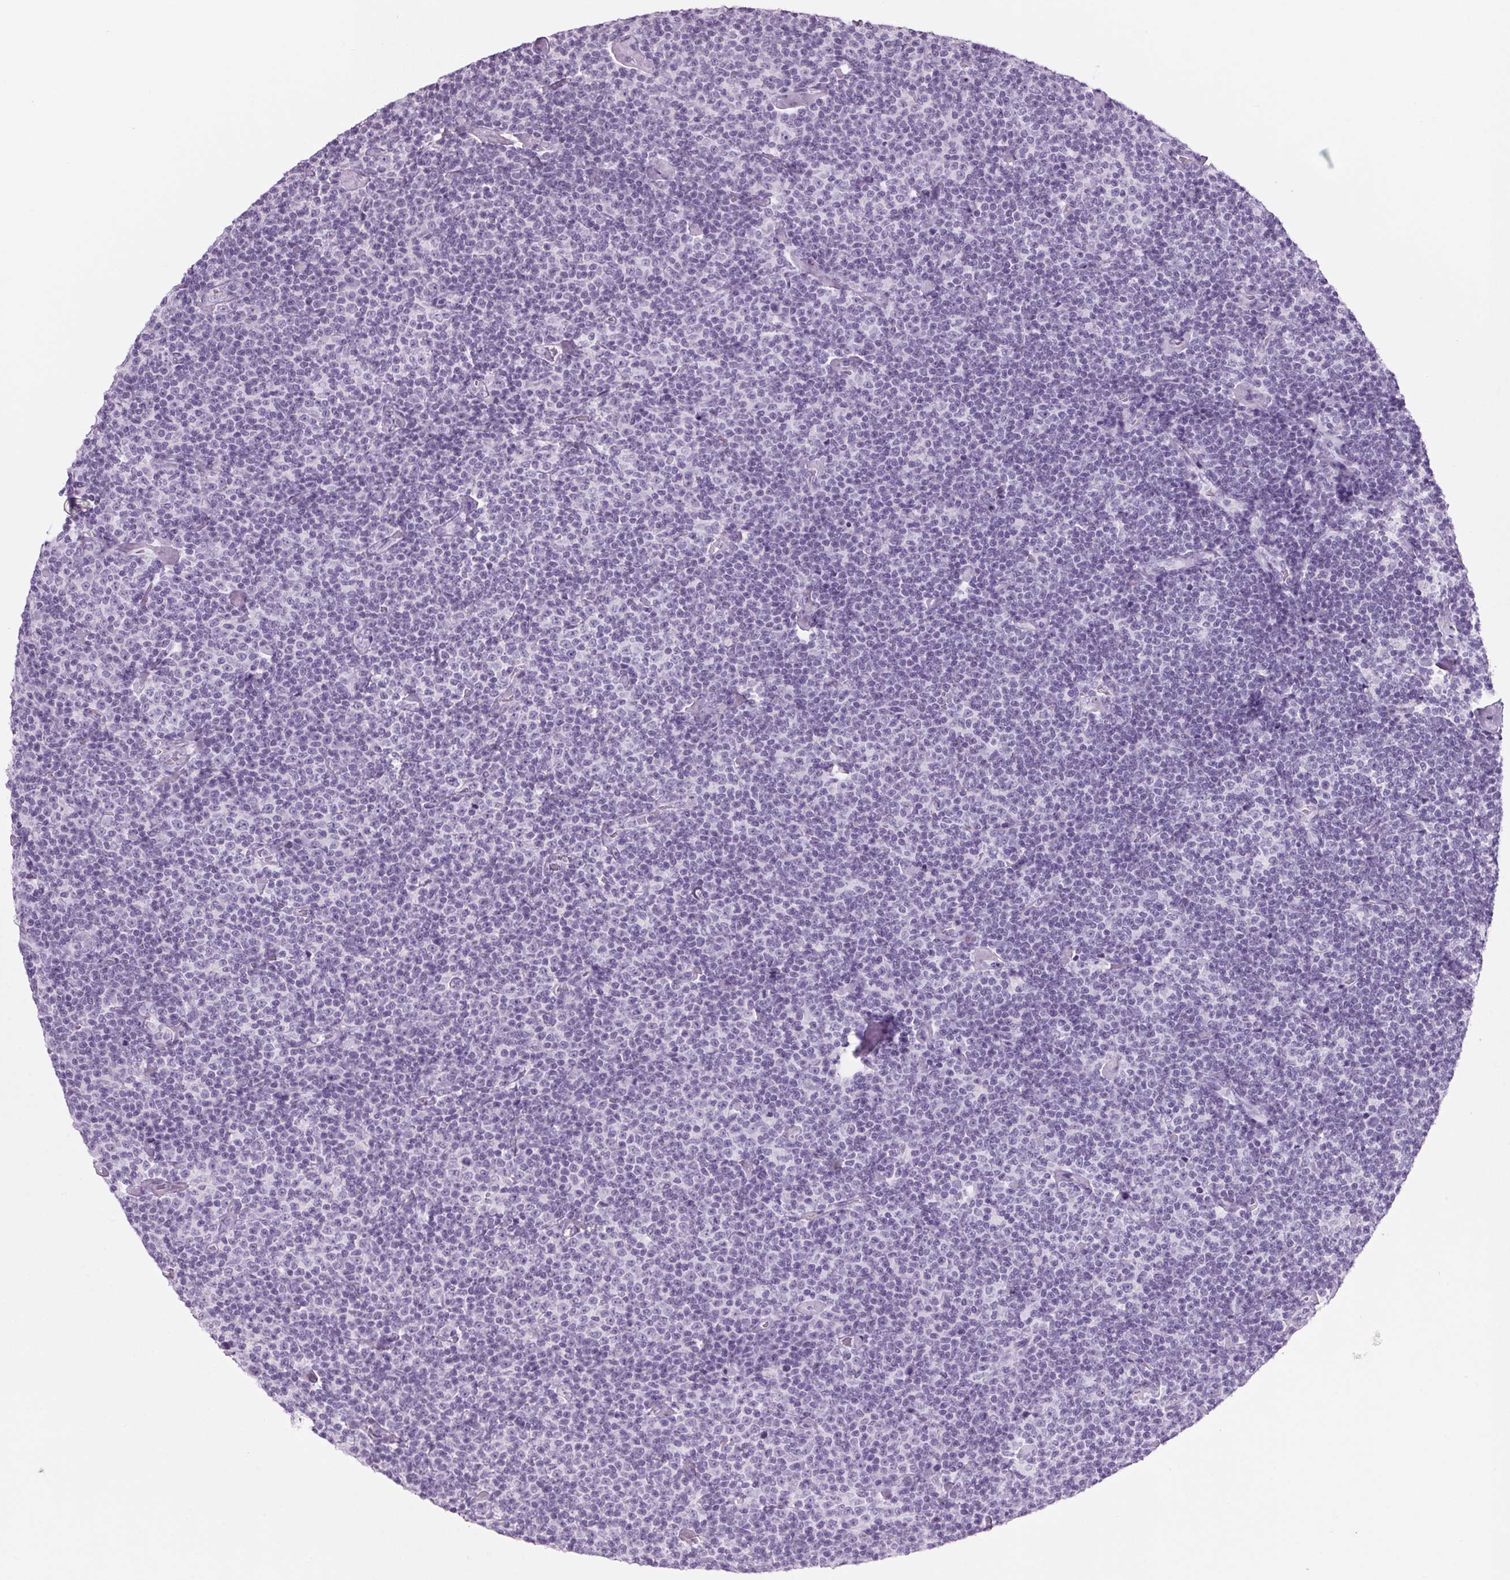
{"staining": {"intensity": "negative", "quantity": "none", "location": "none"}, "tissue": "lymphoma", "cell_type": "Tumor cells", "image_type": "cancer", "snomed": [{"axis": "morphology", "description": "Malignant lymphoma, non-Hodgkin's type, Low grade"}, {"axis": "topography", "description": "Lymph node"}], "caption": "The image reveals no significant expression in tumor cells of malignant lymphoma, non-Hodgkin's type (low-grade).", "gene": "PPP1R1A", "patient": {"sex": "male", "age": 81}}